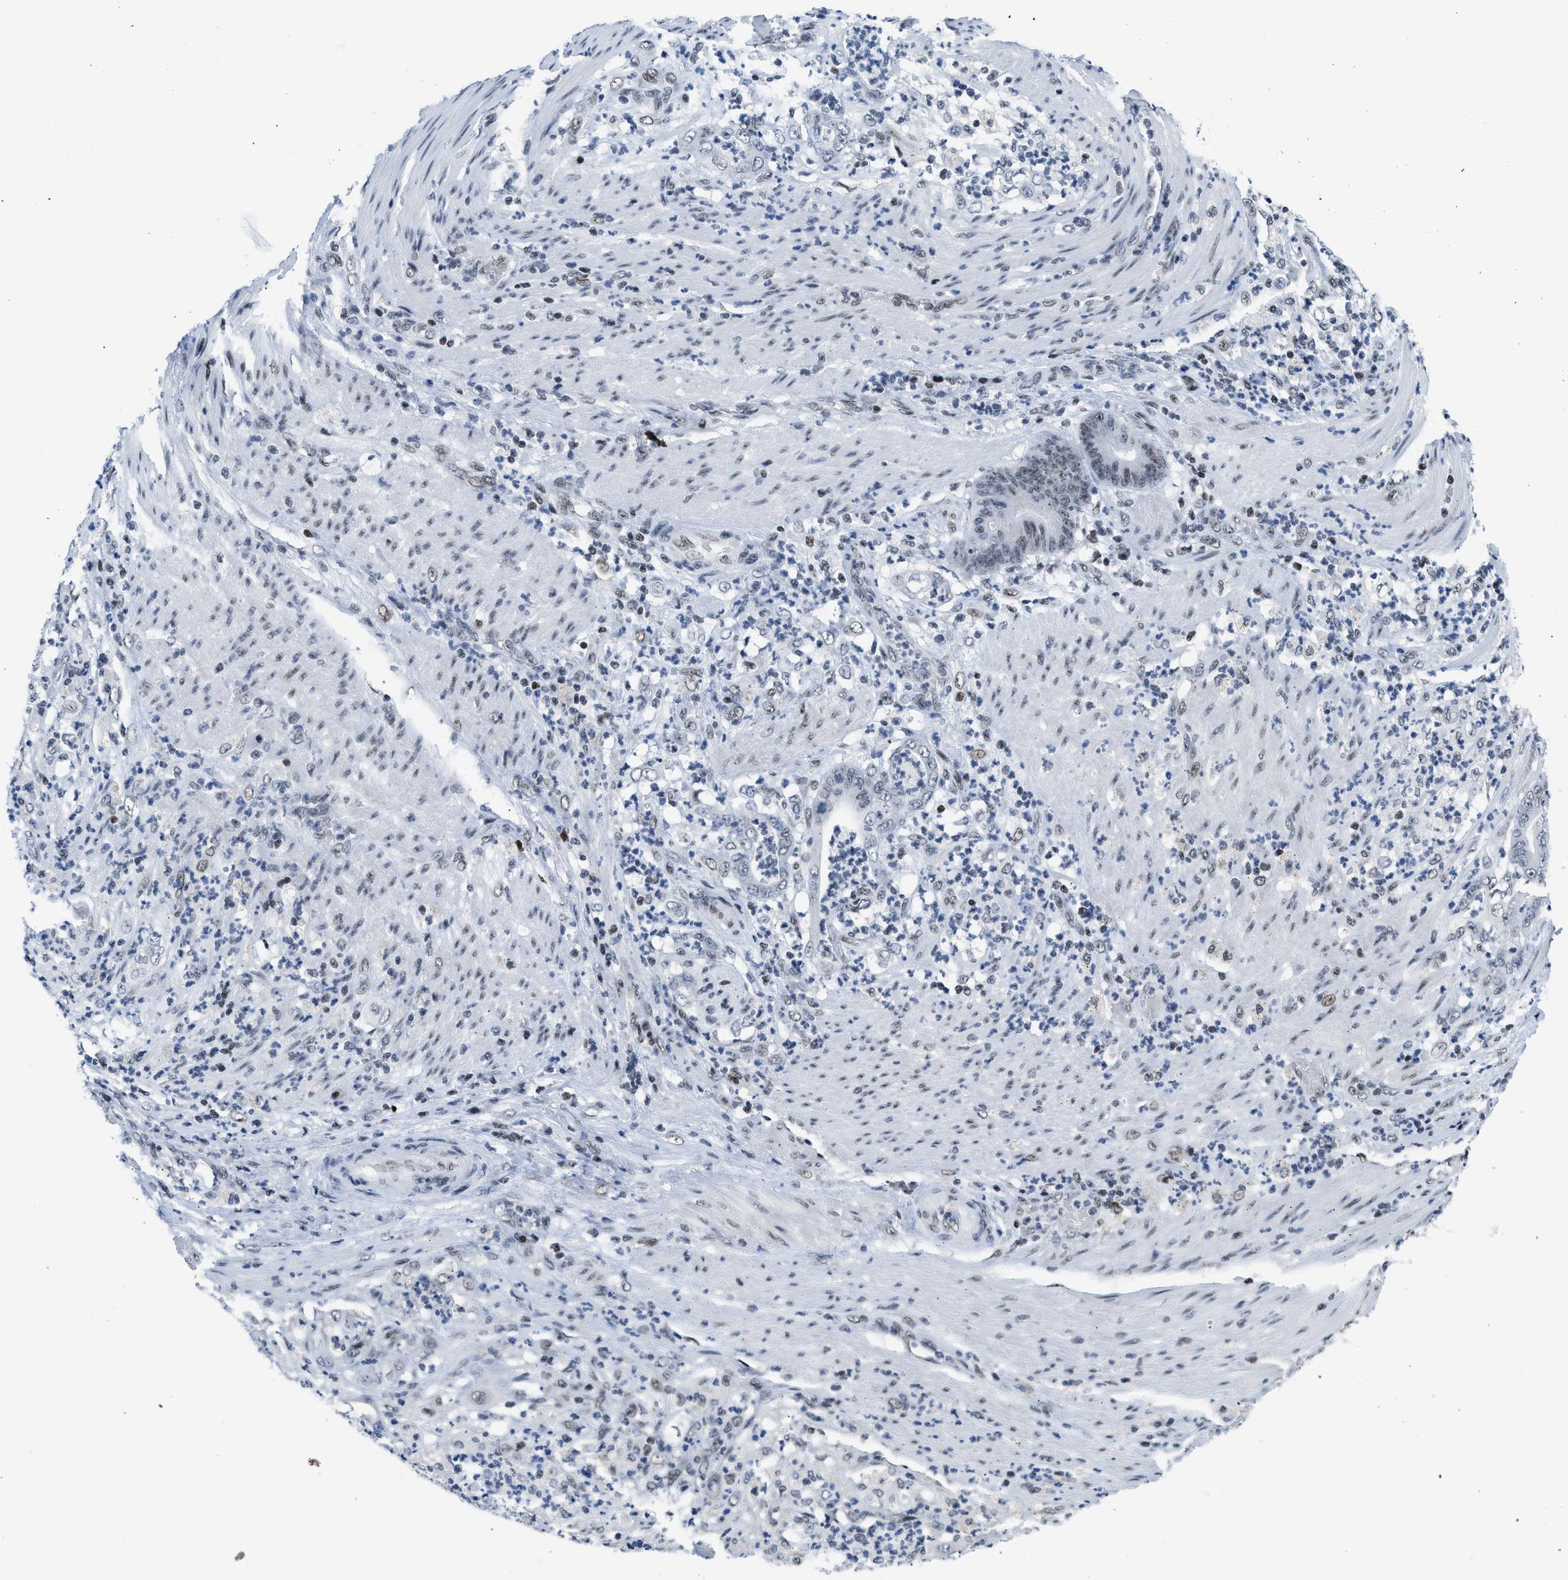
{"staining": {"intensity": "moderate", "quantity": "<25%", "location": "nuclear"}, "tissue": "stomach cancer", "cell_type": "Tumor cells", "image_type": "cancer", "snomed": [{"axis": "morphology", "description": "Adenocarcinoma, NOS"}, {"axis": "topography", "description": "Stomach"}], "caption": "There is low levels of moderate nuclear positivity in tumor cells of stomach adenocarcinoma, as demonstrated by immunohistochemical staining (brown color).", "gene": "TERF2IP", "patient": {"sex": "female", "age": 73}}